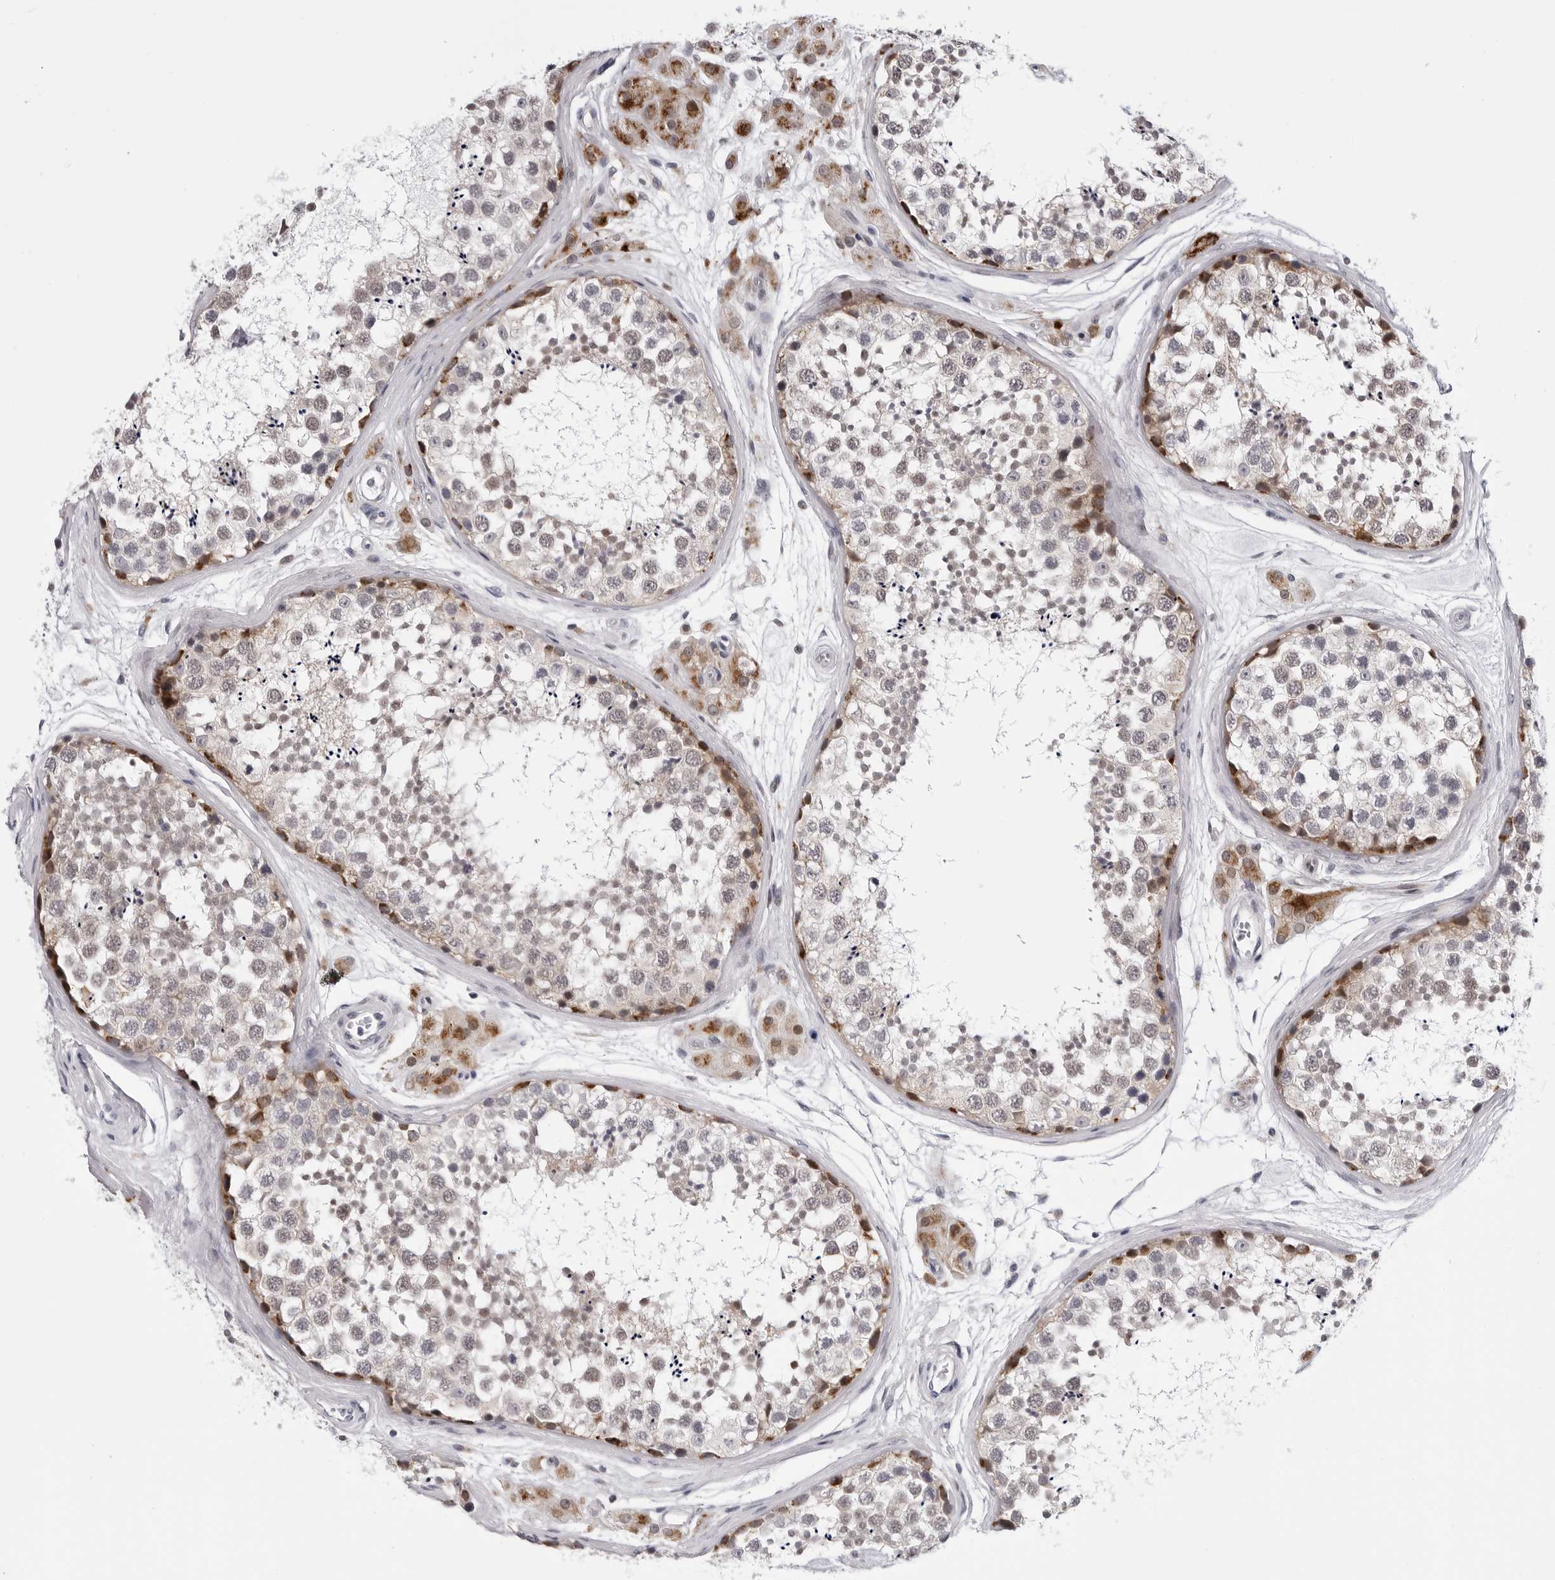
{"staining": {"intensity": "strong", "quantity": "<25%", "location": "cytoplasmic/membranous,nuclear"}, "tissue": "testis", "cell_type": "Cells in seminiferous ducts", "image_type": "normal", "snomed": [{"axis": "morphology", "description": "Normal tissue, NOS"}, {"axis": "topography", "description": "Testis"}], "caption": "The histopathology image exhibits staining of normal testis, revealing strong cytoplasmic/membranous,nuclear protein positivity (brown color) within cells in seminiferous ducts. (DAB = brown stain, brightfield microscopy at high magnification).", "gene": "CDK20", "patient": {"sex": "male", "age": 56}}